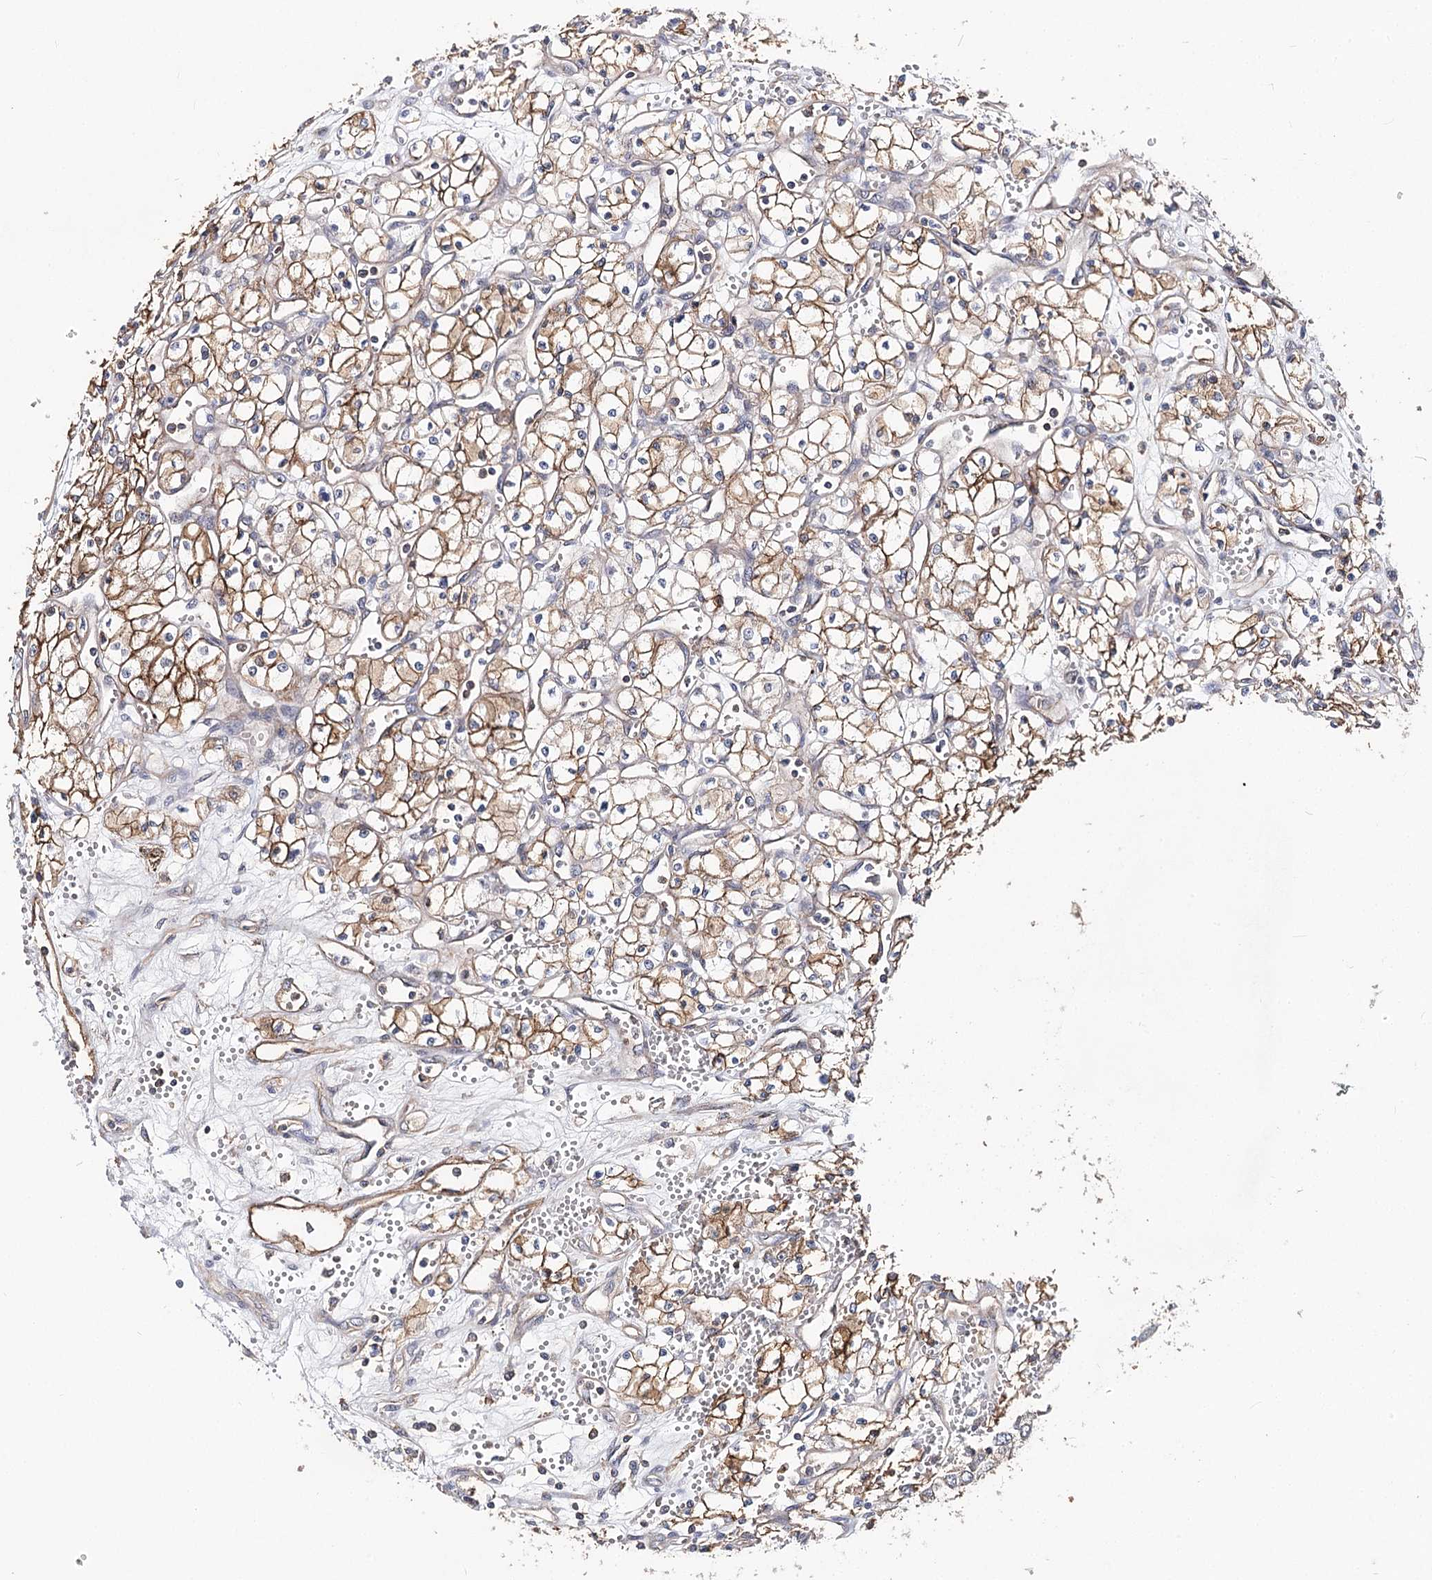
{"staining": {"intensity": "moderate", "quantity": "25%-75%", "location": "cytoplasmic/membranous"}, "tissue": "renal cancer", "cell_type": "Tumor cells", "image_type": "cancer", "snomed": [{"axis": "morphology", "description": "Adenocarcinoma, NOS"}, {"axis": "topography", "description": "Kidney"}], "caption": "A medium amount of moderate cytoplasmic/membranous expression is appreciated in approximately 25%-75% of tumor cells in renal cancer tissue.", "gene": "TMEM218", "patient": {"sex": "male", "age": 59}}